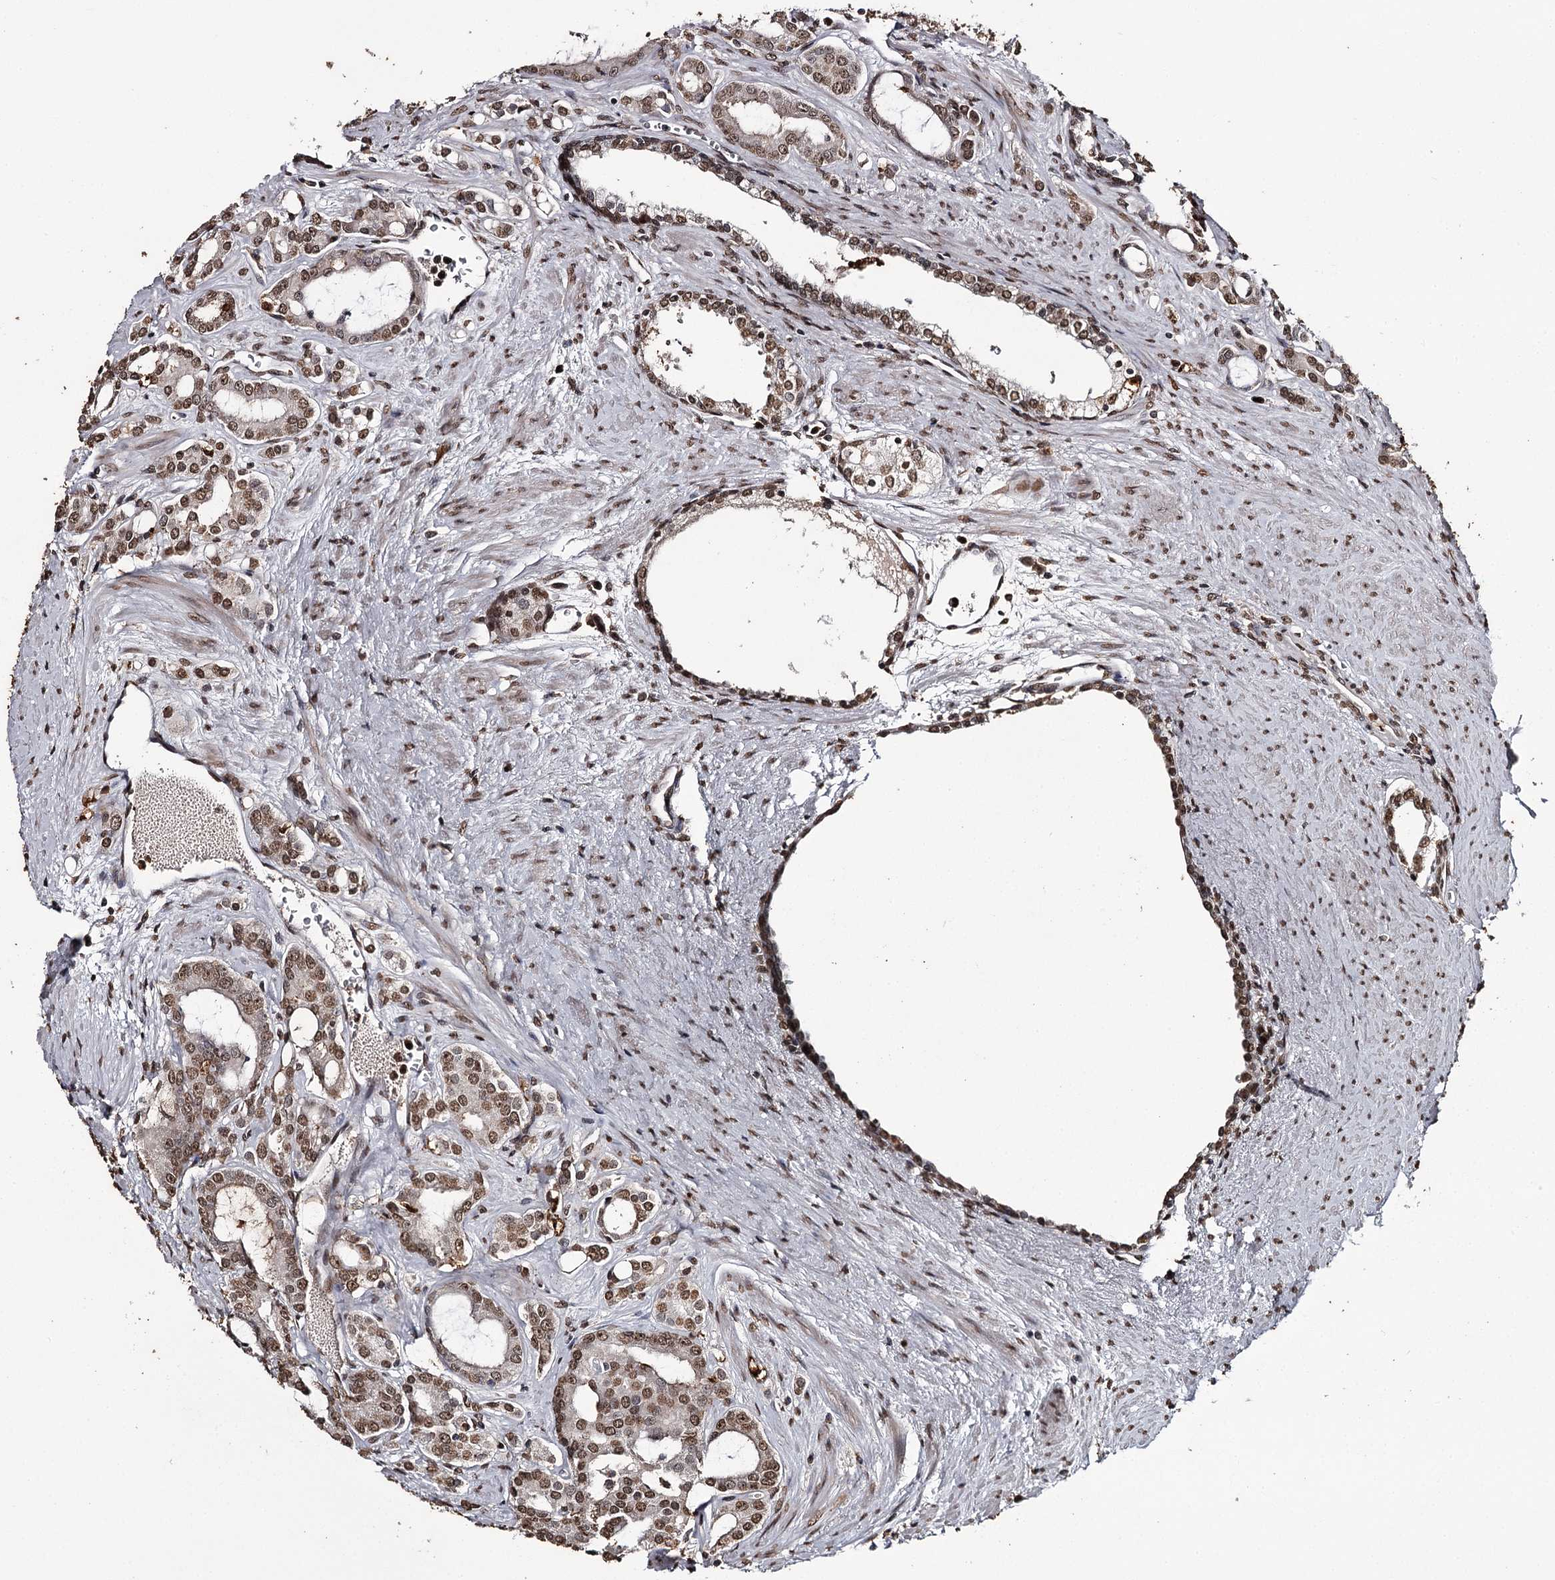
{"staining": {"intensity": "moderate", "quantity": ">75%", "location": "nuclear"}, "tissue": "prostate cancer", "cell_type": "Tumor cells", "image_type": "cancer", "snomed": [{"axis": "morphology", "description": "Adenocarcinoma, High grade"}, {"axis": "topography", "description": "Prostate"}], "caption": "IHC of adenocarcinoma (high-grade) (prostate) shows medium levels of moderate nuclear positivity in approximately >75% of tumor cells.", "gene": "THYN1", "patient": {"sex": "male", "age": 72}}